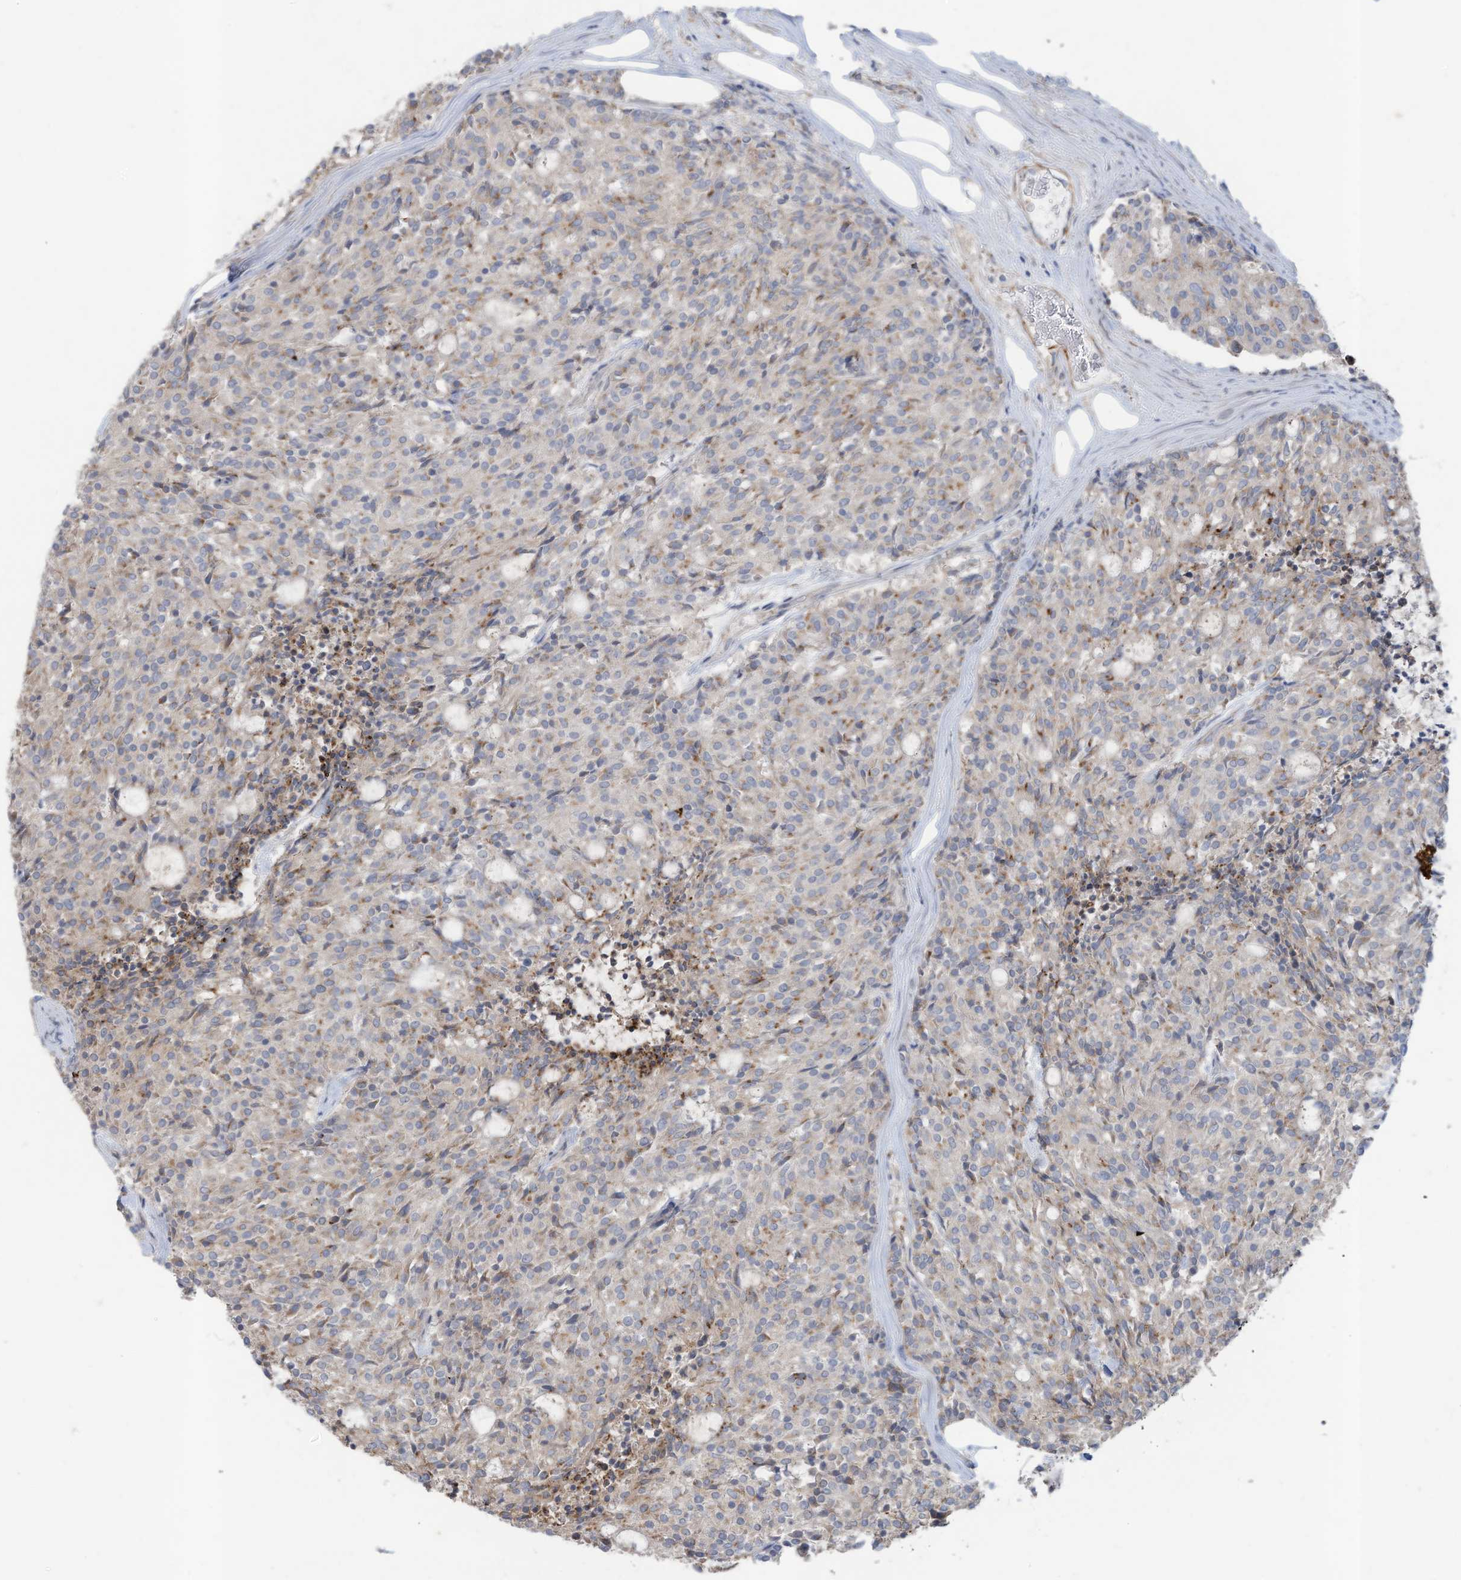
{"staining": {"intensity": "moderate", "quantity": "<25%", "location": "cytoplasmic/membranous"}, "tissue": "carcinoid", "cell_type": "Tumor cells", "image_type": "cancer", "snomed": [{"axis": "morphology", "description": "Carcinoid, malignant, NOS"}, {"axis": "topography", "description": "Pancreas"}], "caption": "Carcinoid stained with a protein marker reveals moderate staining in tumor cells.", "gene": "SLC17A7", "patient": {"sex": "female", "age": 54}}